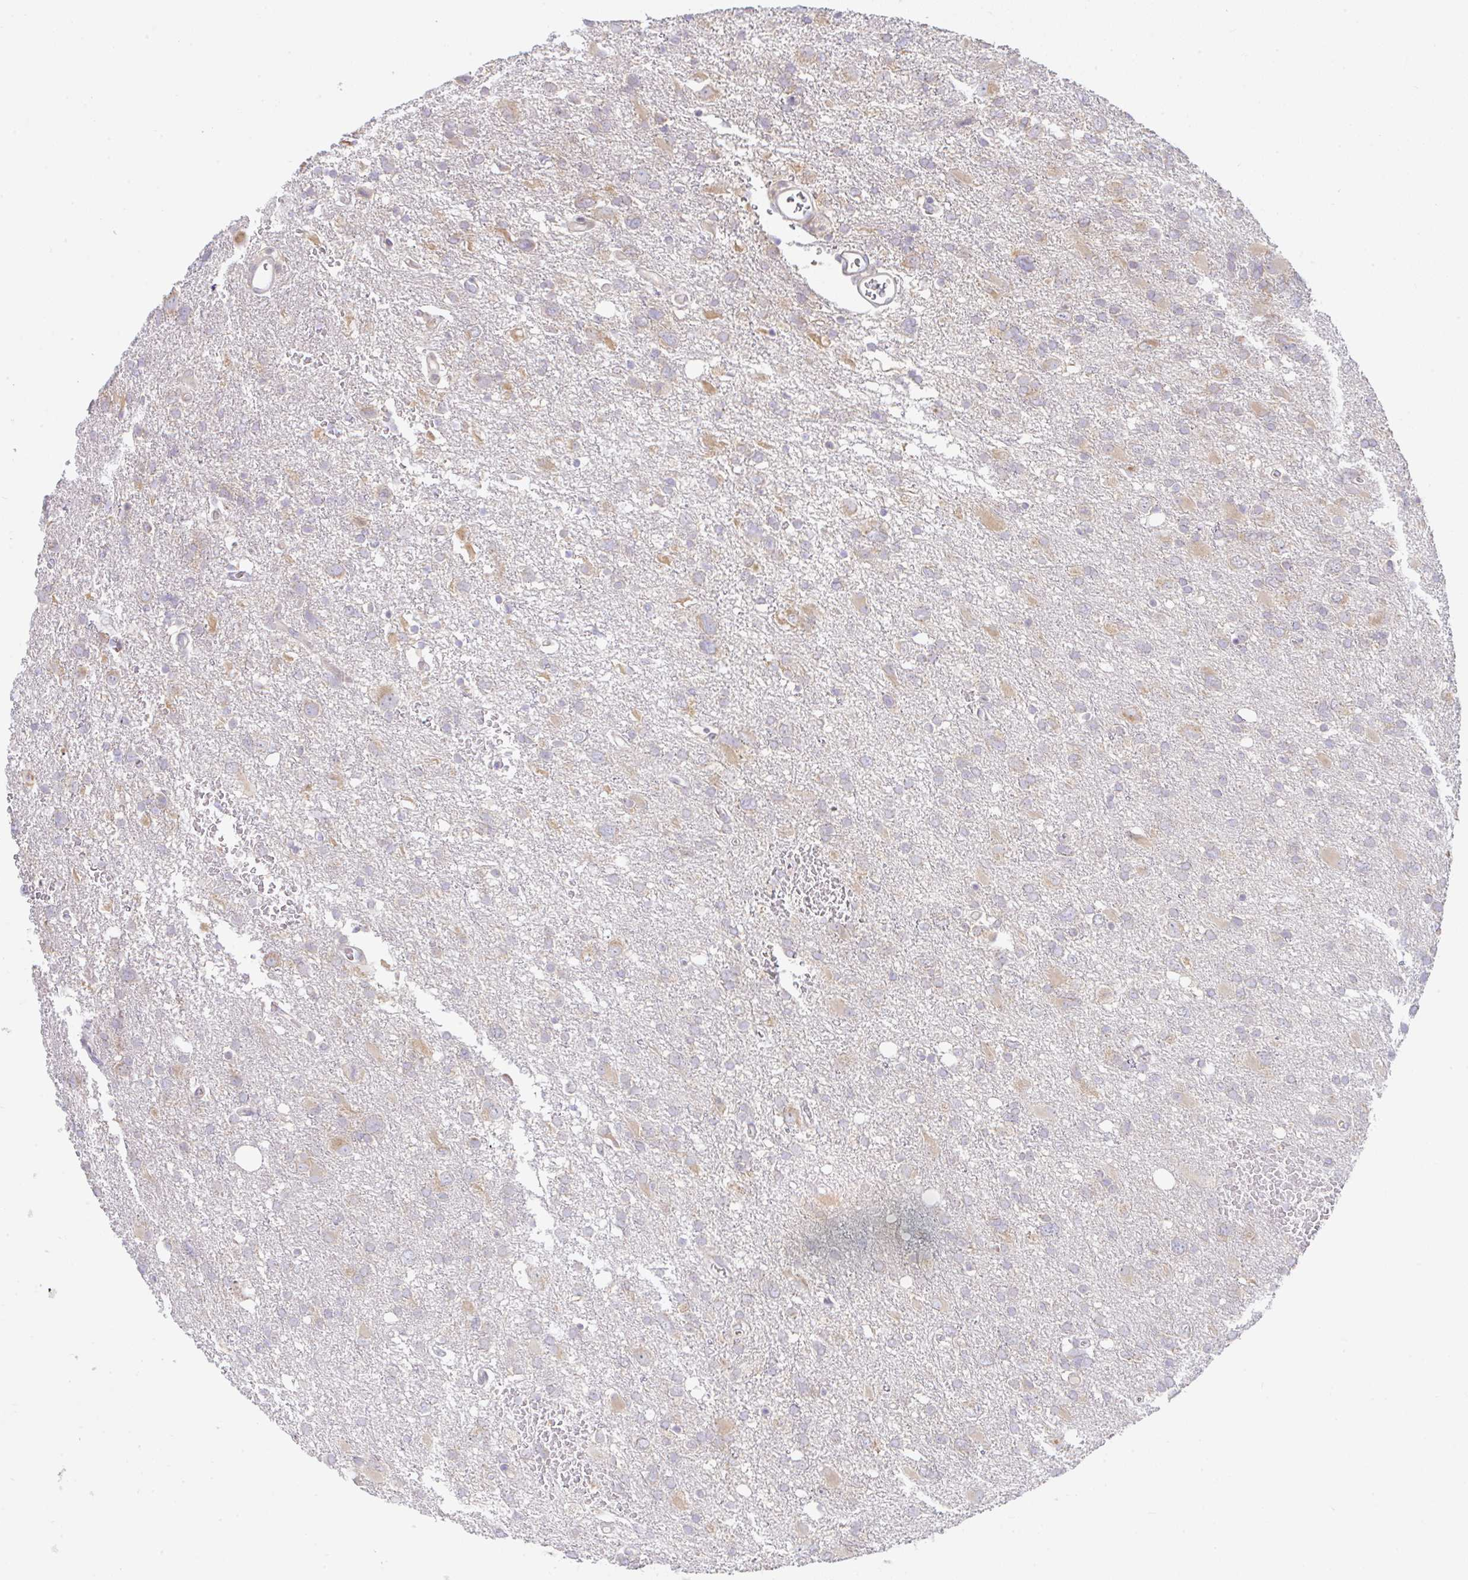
{"staining": {"intensity": "weak", "quantity": "<25%", "location": "cytoplasmic/membranous"}, "tissue": "glioma", "cell_type": "Tumor cells", "image_type": "cancer", "snomed": [{"axis": "morphology", "description": "Glioma, malignant, High grade"}, {"axis": "topography", "description": "Brain"}], "caption": "Malignant glioma (high-grade) stained for a protein using IHC demonstrates no expression tumor cells.", "gene": "DERL2", "patient": {"sex": "male", "age": 61}}